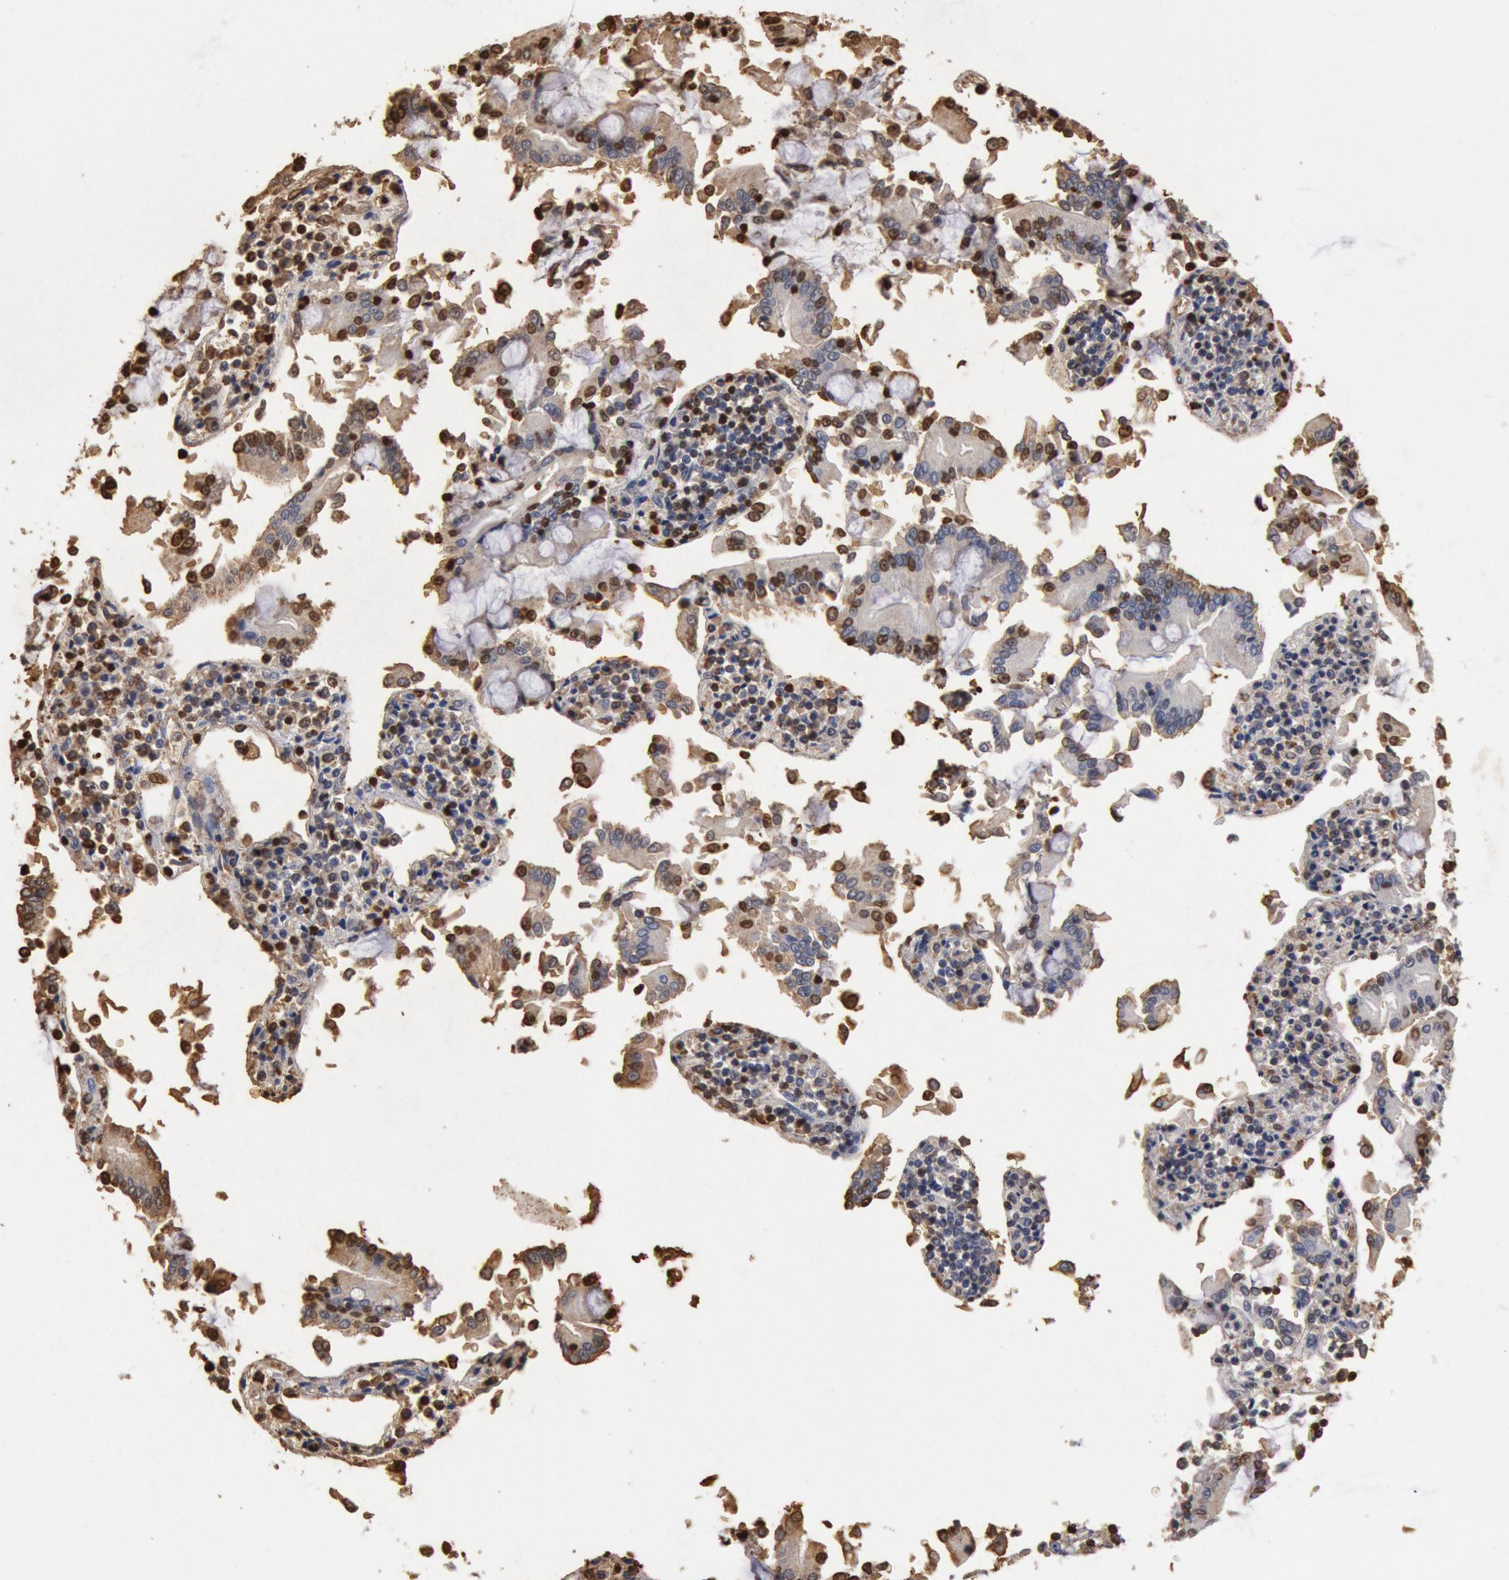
{"staining": {"intensity": "moderate", "quantity": "25%-75%", "location": "cytoplasmic/membranous,nuclear"}, "tissue": "pancreatic cancer", "cell_type": "Tumor cells", "image_type": "cancer", "snomed": [{"axis": "morphology", "description": "Adenocarcinoma, NOS"}, {"axis": "topography", "description": "Pancreas"}], "caption": "A histopathology image of human pancreatic cancer (adenocarcinoma) stained for a protein displays moderate cytoplasmic/membranous and nuclear brown staining in tumor cells. (Brightfield microscopy of DAB IHC at high magnification).", "gene": "FOXA2", "patient": {"sex": "female", "age": 57}}